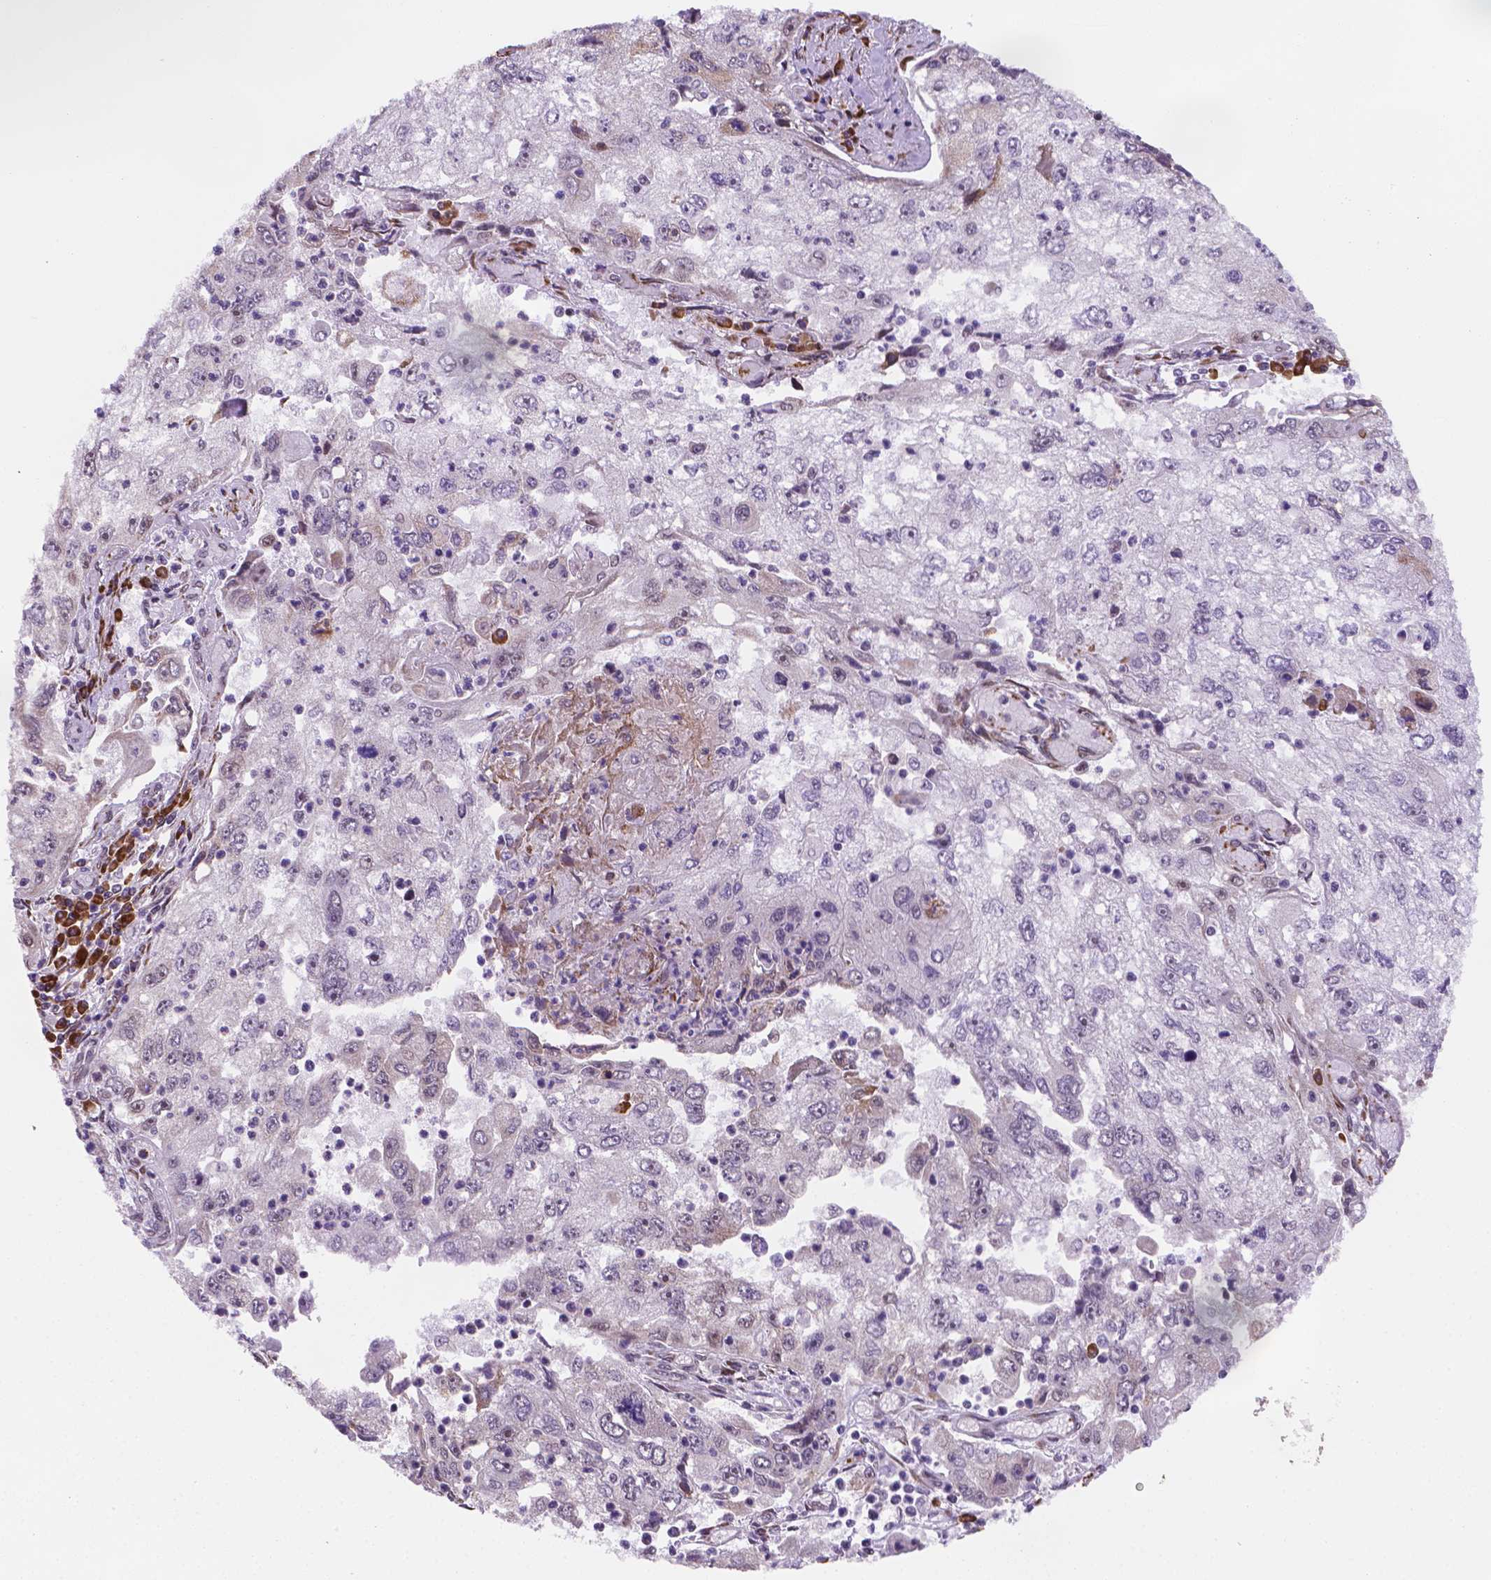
{"staining": {"intensity": "negative", "quantity": "none", "location": "none"}, "tissue": "cervical cancer", "cell_type": "Tumor cells", "image_type": "cancer", "snomed": [{"axis": "morphology", "description": "Squamous cell carcinoma, NOS"}, {"axis": "topography", "description": "Cervix"}], "caption": "Immunohistochemistry image of neoplastic tissue: human cervical cancer (squamous cell carcinoma) stained with DAB demonstrates no significant protein staining in tumor cells.", "gene": "FNIP1", "patient": {"sex": "female", "age": 36}}